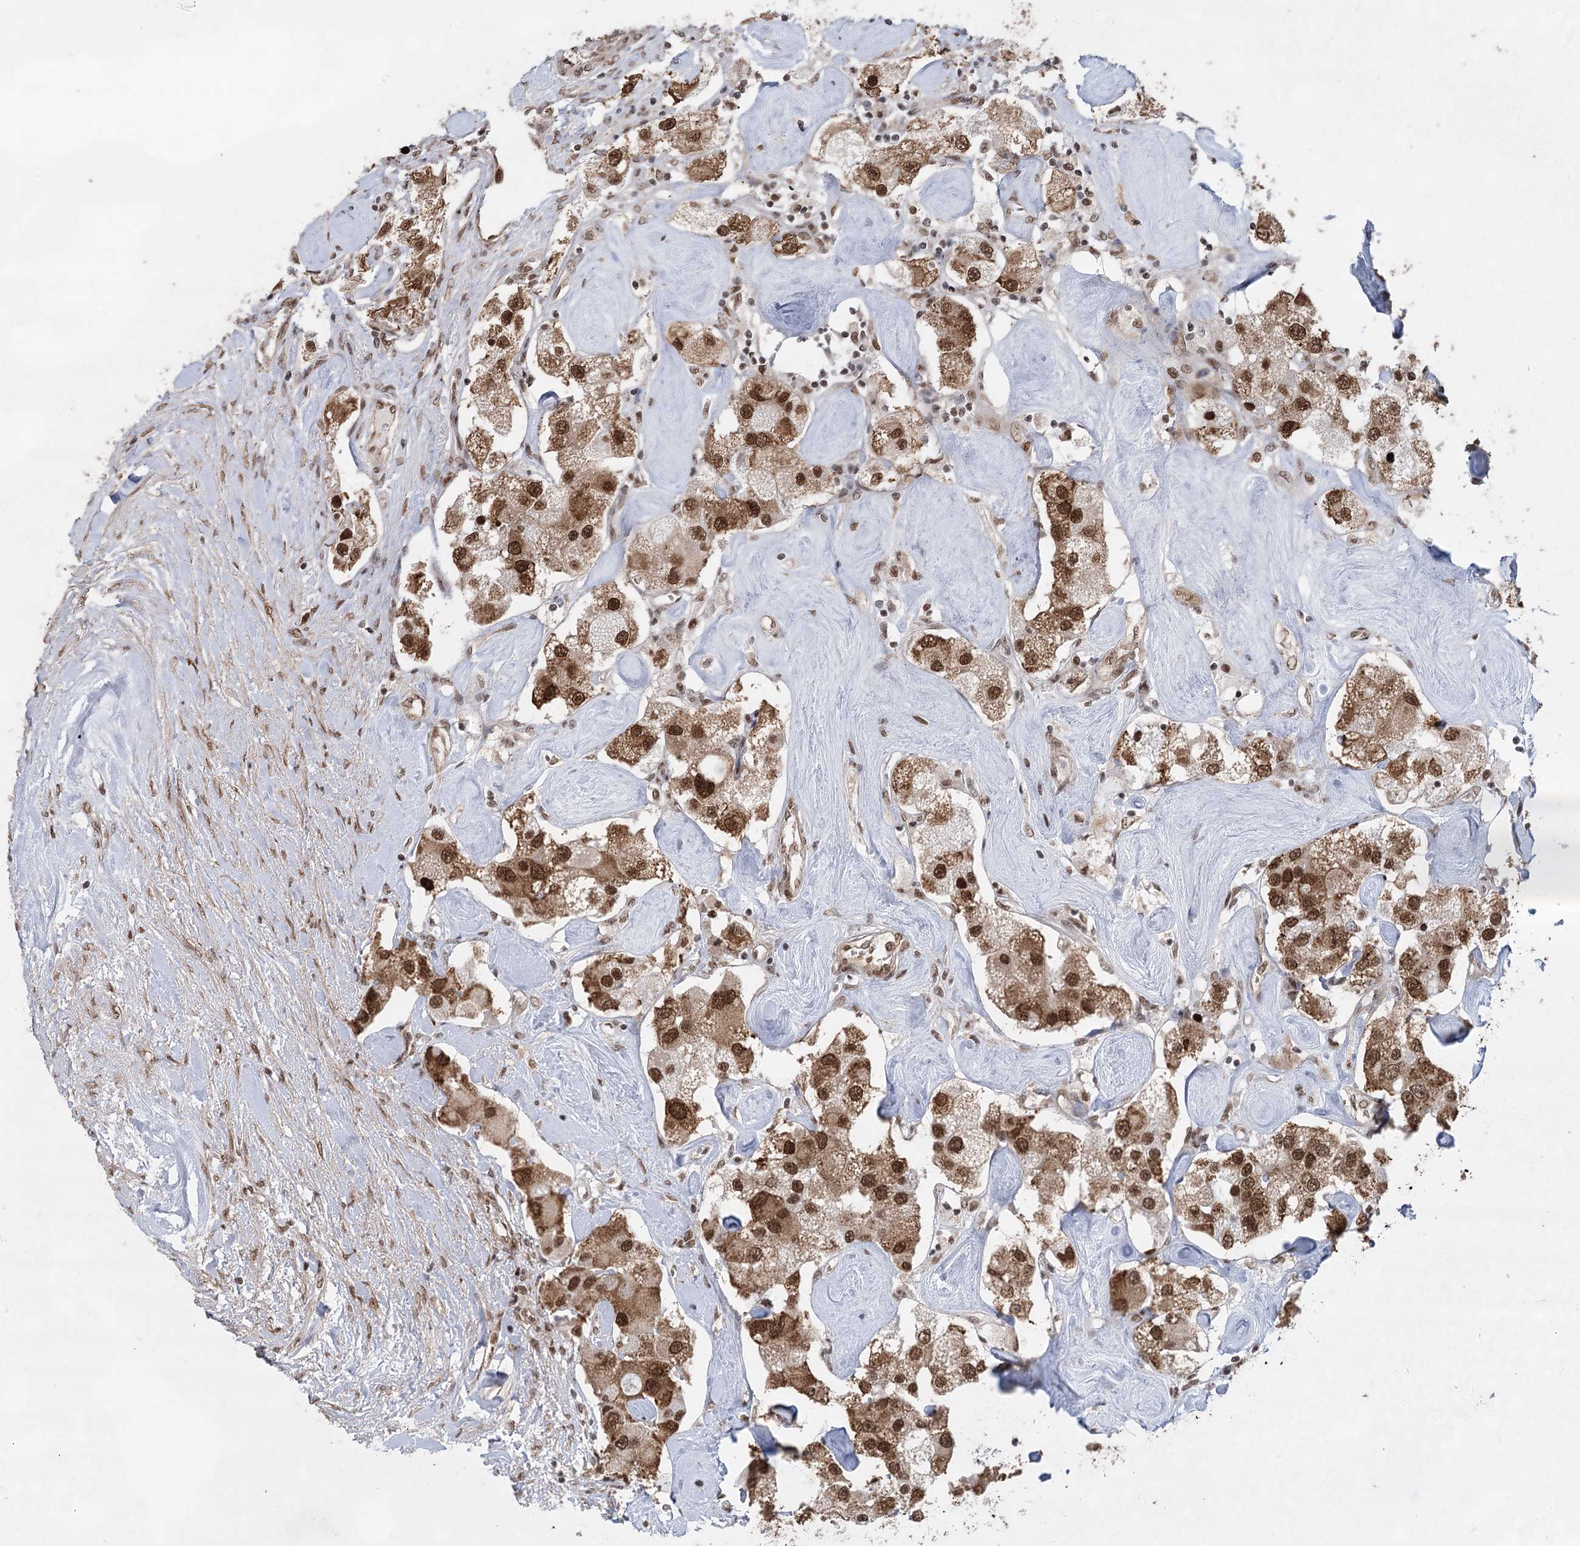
{"staining": {"intensity": "moderate", "quantity": ">75%", "location": "cytoplasmic/membranous,nuclear"}, "tissue": "carcinoid", "cell_type": "Tumor cells", "image_type": "cancer", "snomed": [{"axis": "morphology", "description": "Carcinoid, malignant, NOS"}, {"axis": "topography", "description": "Pancreas"}], "caption": "Malignant carcinoid stained with a protein marker exhibits moderate staining in tumor cells.", "gene": "ZCCHC8", "patient": {"sex": "male", "age": 41}}